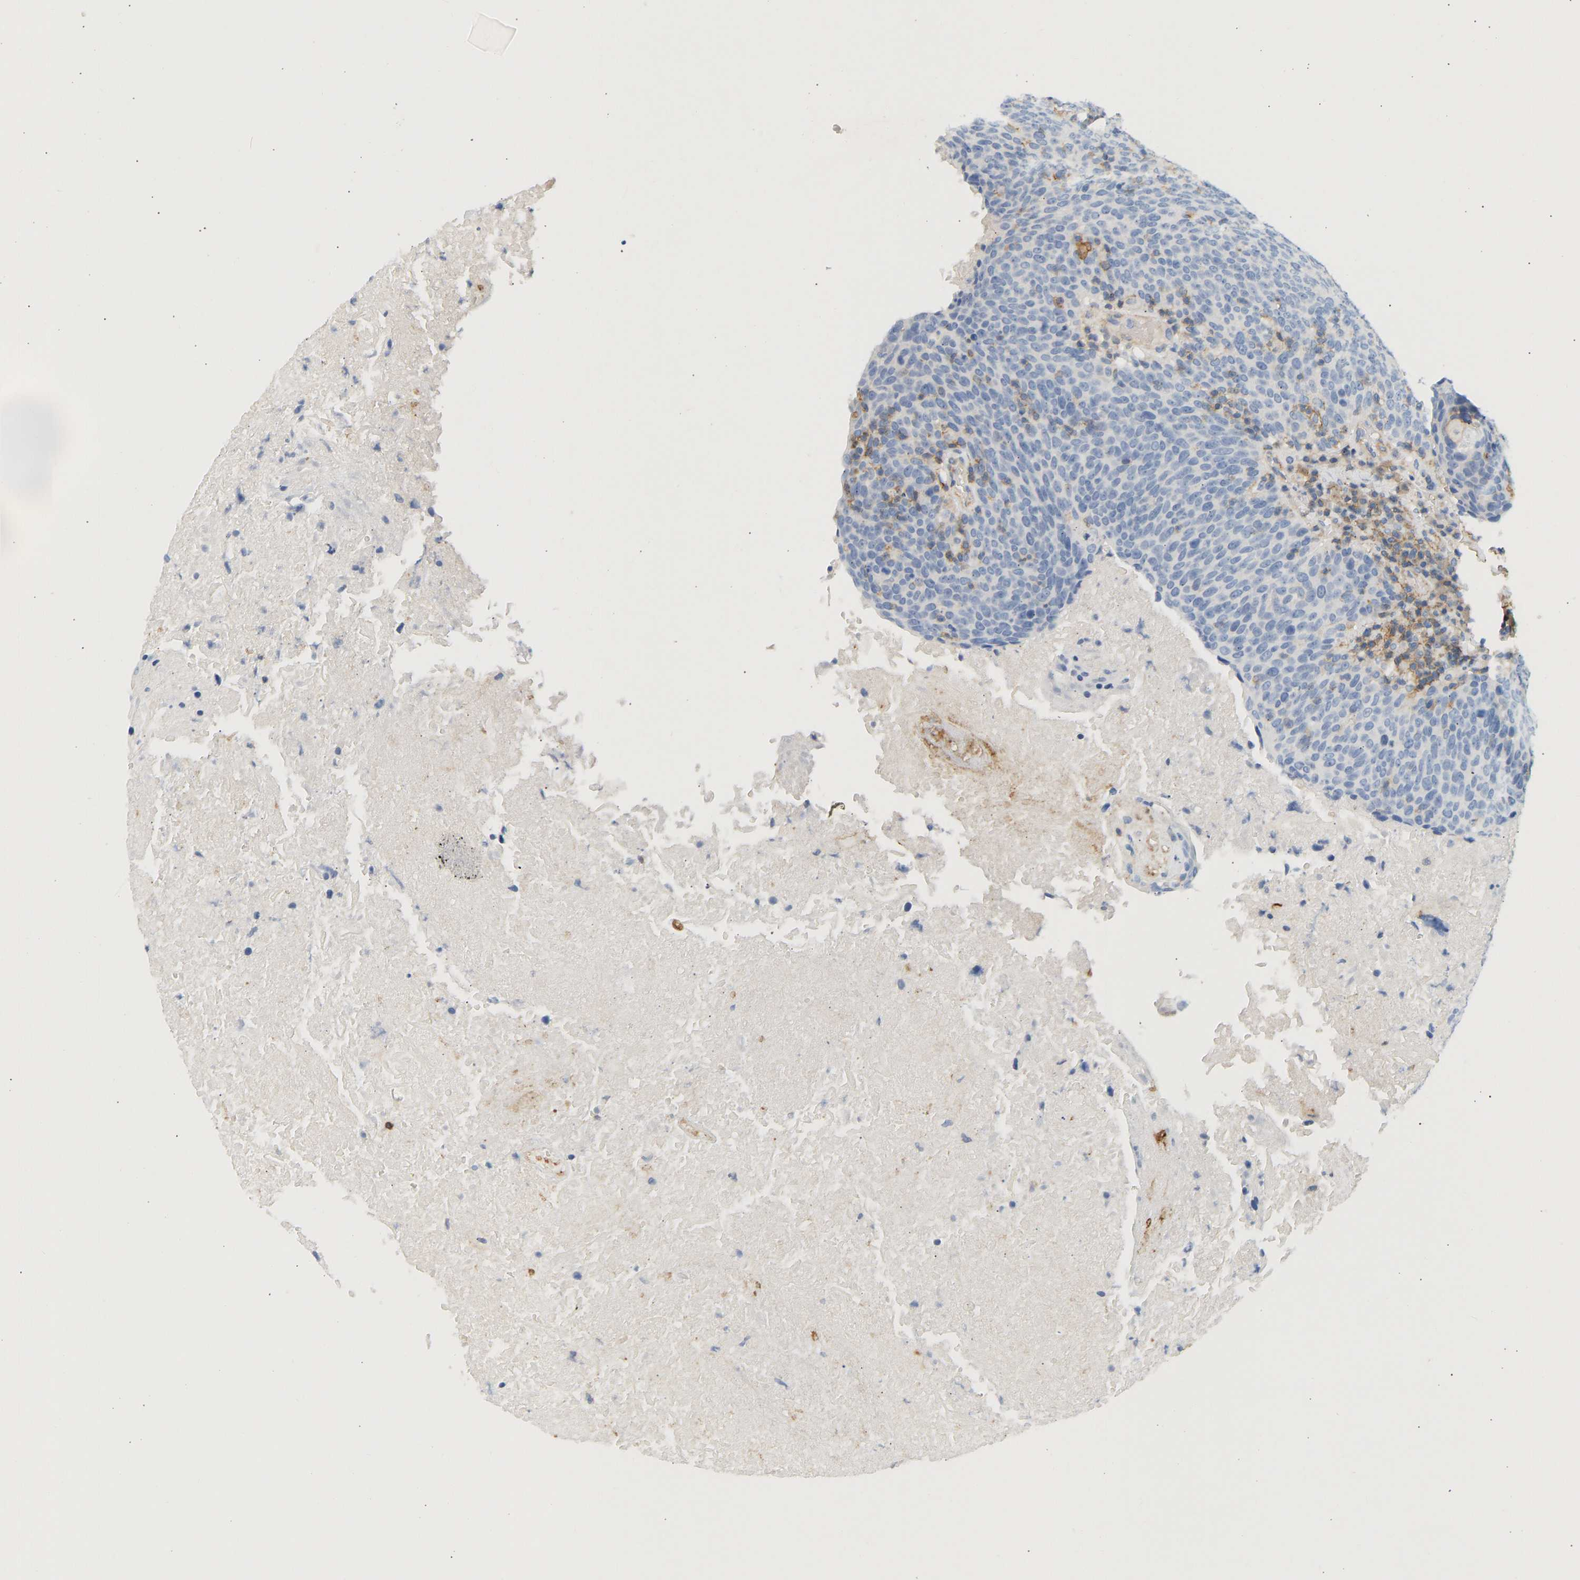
{"staining": {"intensity": "negative", "quantity": "none", "location": "none"}, "tissue": "head and neck cancer", "cell_type": "Tumor cells", "image_type": "cancer", "snomed": [{"axis": "morphology", "description": "Squamous cell carcinoma, NOS"}, {"axis": "morphology", "description": "Squamous cell carcinoma, metastatic, NOS"}, {"axis": "topography", "description": "Lymph node"}, {"axis": "topography", "description": "Head-Neck"}], "caption": "An immunohistochemistry (IHC) histopathology image of head and neck cancer (squamous cell carcinoma) is shown. There is no staining in tumor cells of head and neck cancer (squamous cell carcinoma). (Brightfield microscopy of DAB immunohistochemistry (IHC) at high magnification).", "gene": "BVES", "patient": {"sex": "male", "age": 62}}